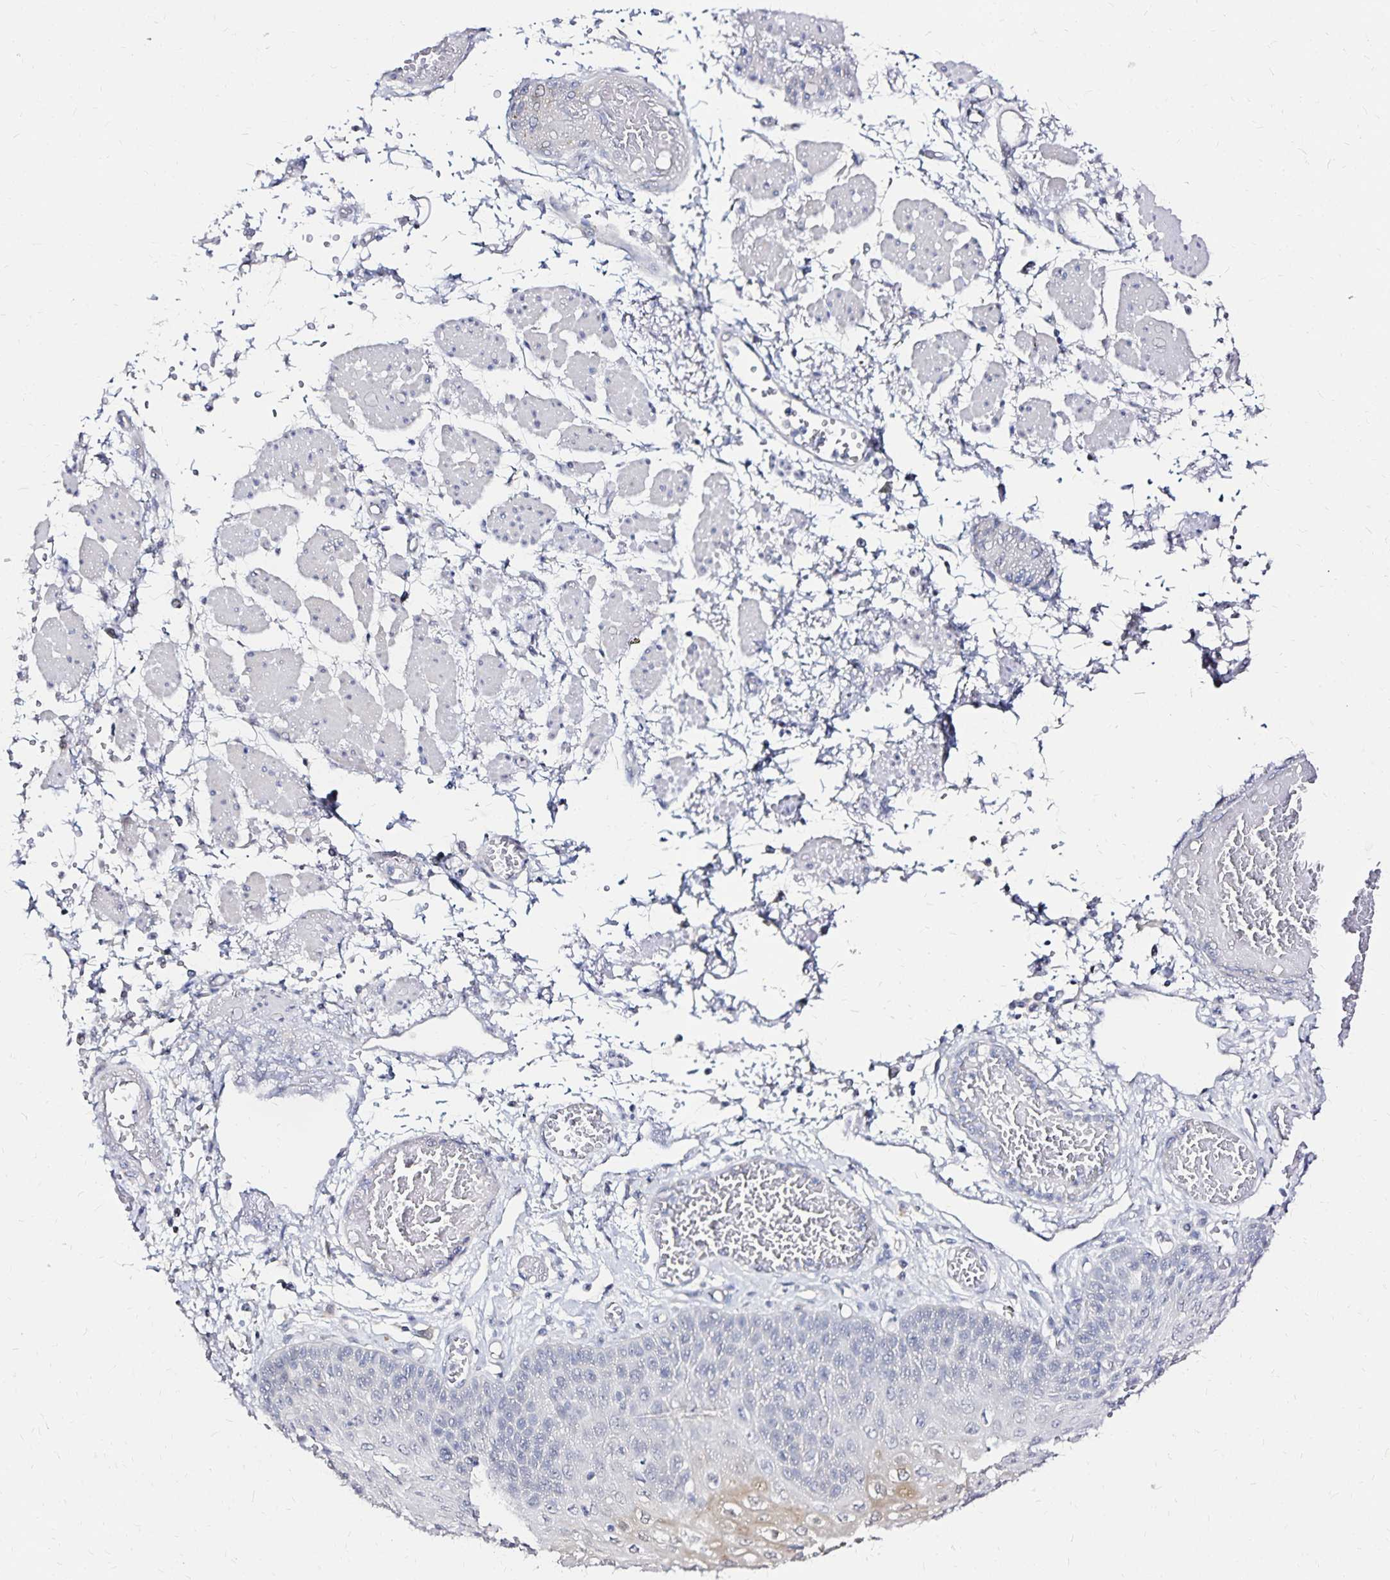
{"staining": {"intensity": "negative", "quantity": "none", "location": "none"}, "tissue": "esophagus", "cell_type": "Squamous epithelial cells", "image_type": "normal", "snomed": [{"axis": "morphology", "description": "Normal tissue, NOS"}, {"axis": "morphology", "description": "Adenocarcinoma, NOS"}, {"axis": "topography", "description": "Esophagus"}], "caption": "IHC micrograph of benign esophagus stained for a protein (brown), which displays no staining in squamous epithelial cells.", "gene": "SLC5A1", "patient": {"sex": "male", "age": 81}}